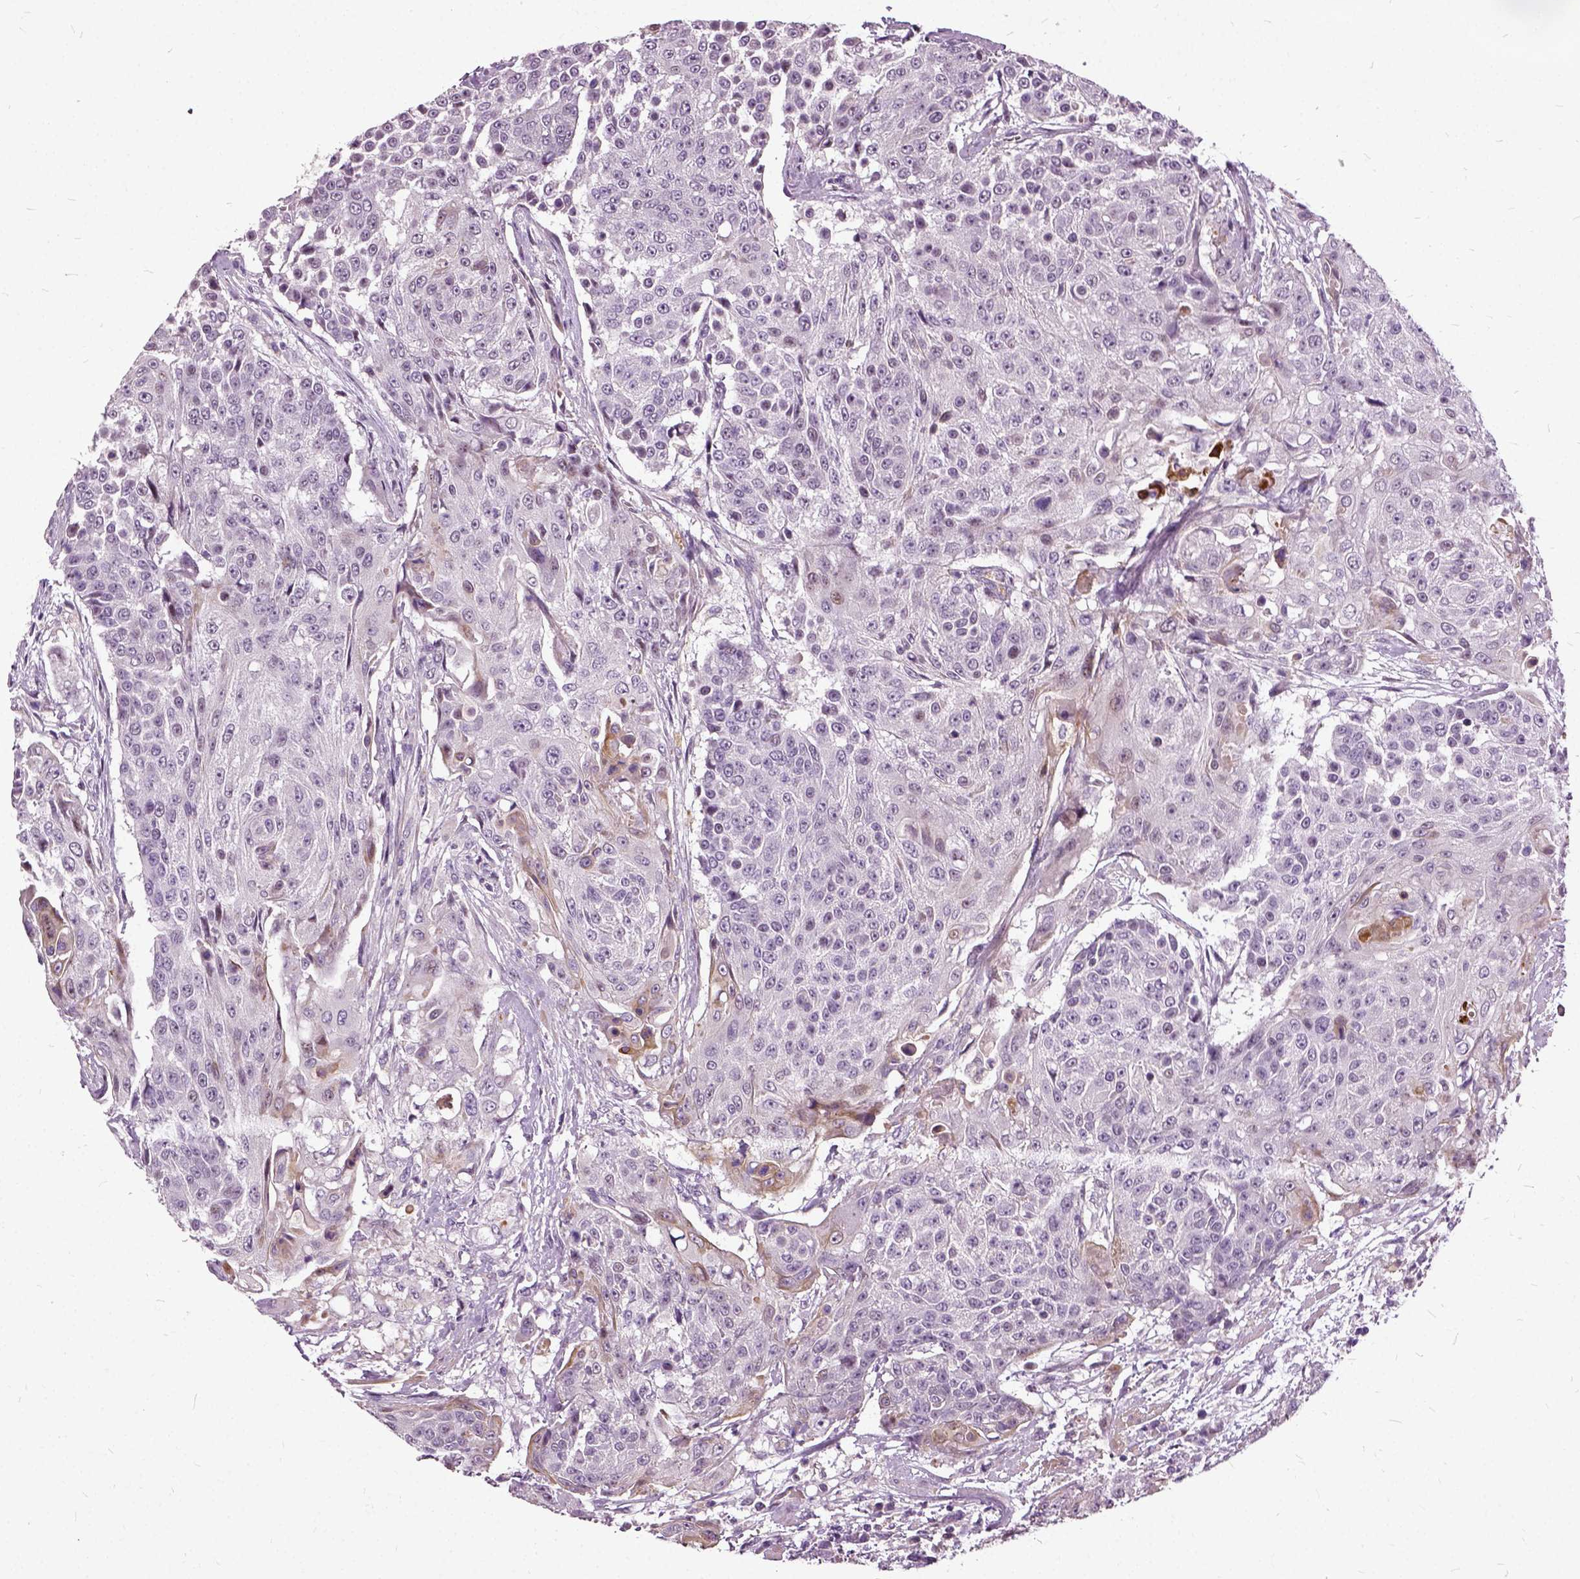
{"staining": {"intensity": "negative", "quantity": "none", "location": "none"}, "tissue": "urothelial cancer", "cell_type": "Tumor cells", "image_type": "cancer", "snomed": [{"axis": "morphology", "description": "Urothelial carcinoma, High grade"}, {"axis": "topography", "description": "Urinary bladder"}], "caption": "Urothelial cancer was stained to show a protein in brown. There is no significant staining in tumor cells.", "gene": "ILRUN", "patient": {"sex": "female", "age": 63}}